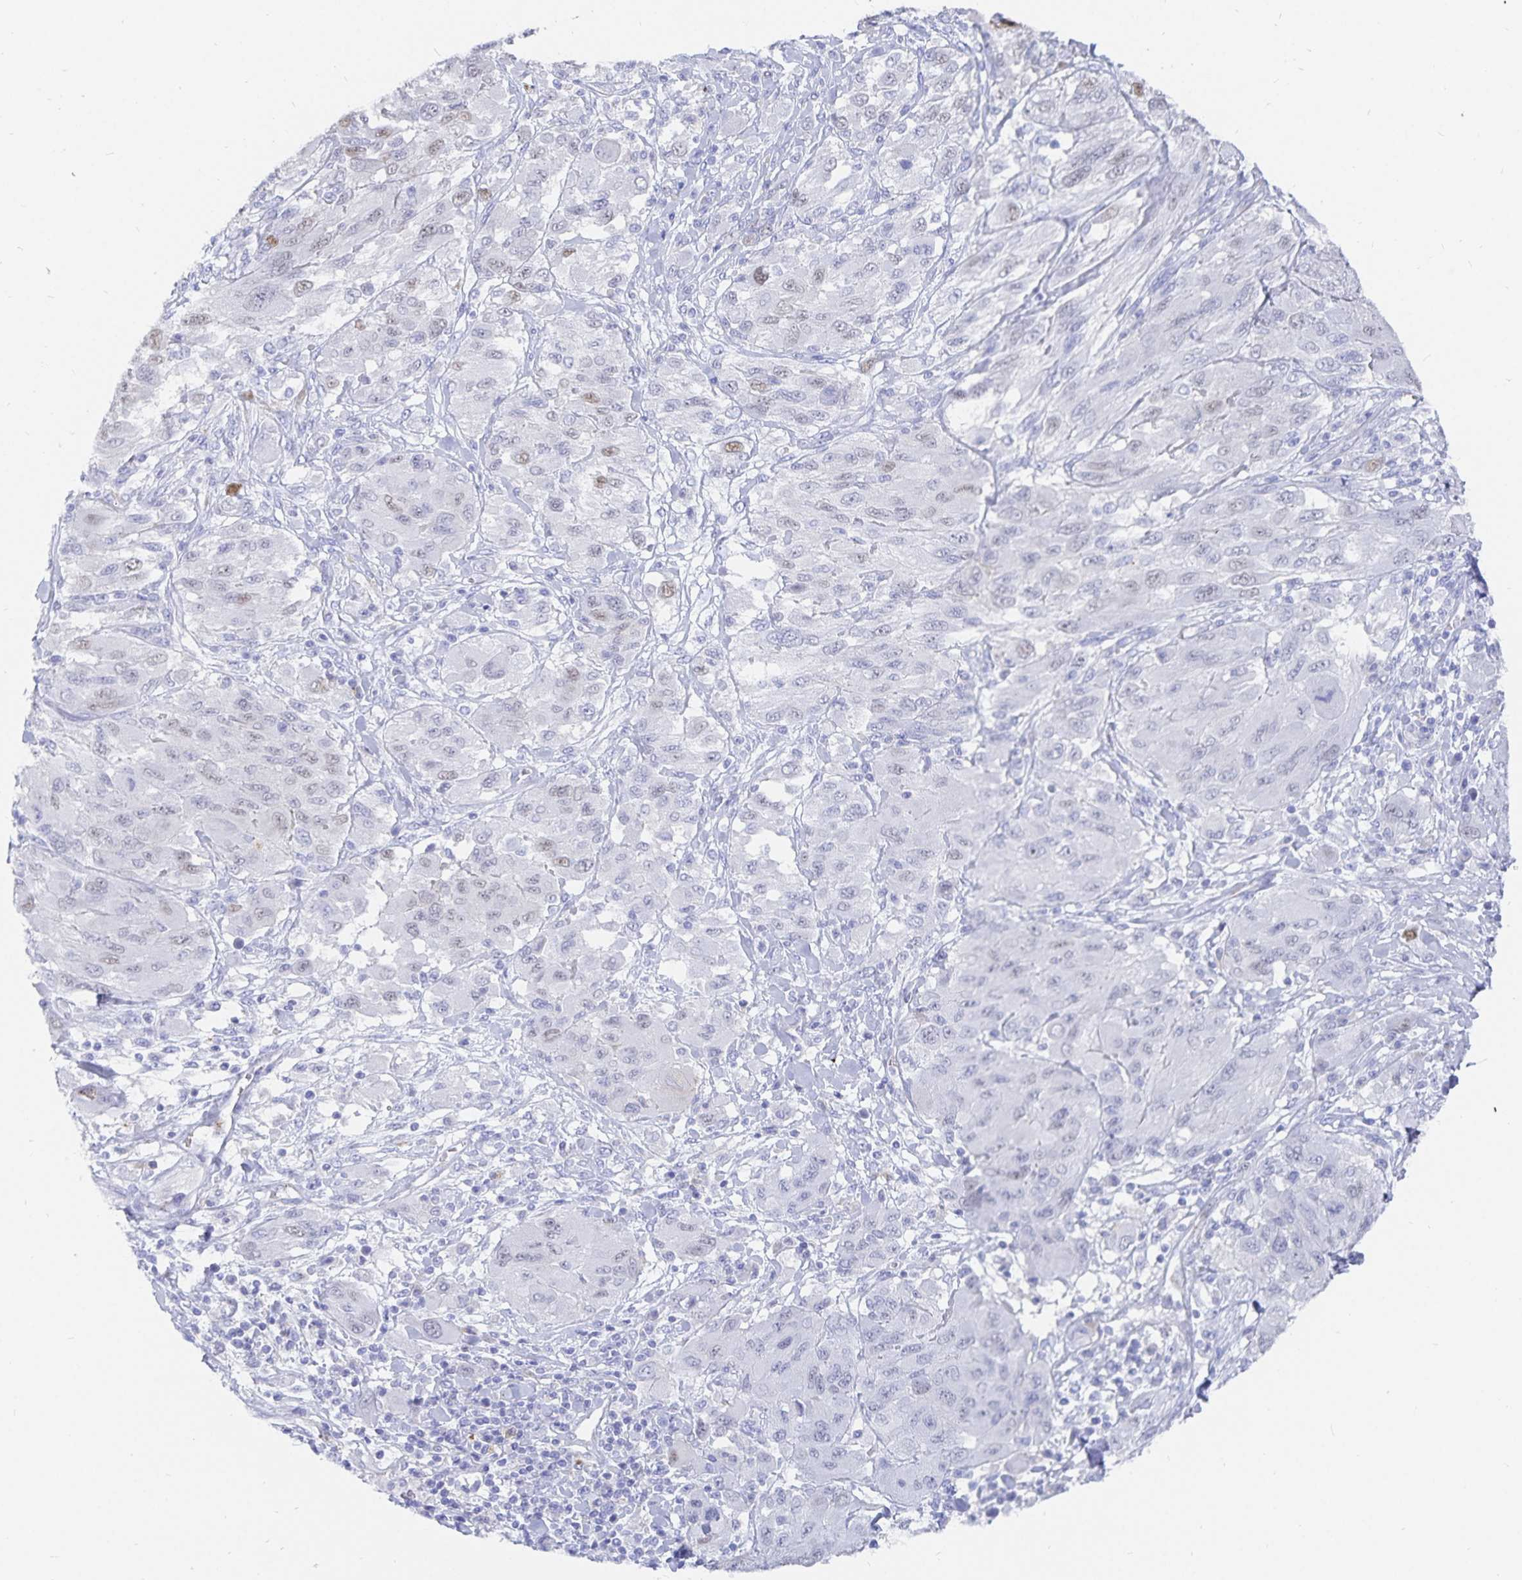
{"staining": {"intensity": "weak", "quantity": "25%-75%", "location": "nuclear"}, "tissue": "melanoma", "cell_type": "Tumor cells", "image_type": "cancer", "snomed": [{"axis": "morphology", "description": "Malignant melanoma, NOS"}, {"axis": "topography", "description": "Skin"}], "caption": "There is low levels of weak nuclear staining in tumor cells of malignant melanoma, as demonstrated by immunohistochemical staining (brown color).", "gene": "INSL5", "patient": {"sex": "female", "age": 91}}